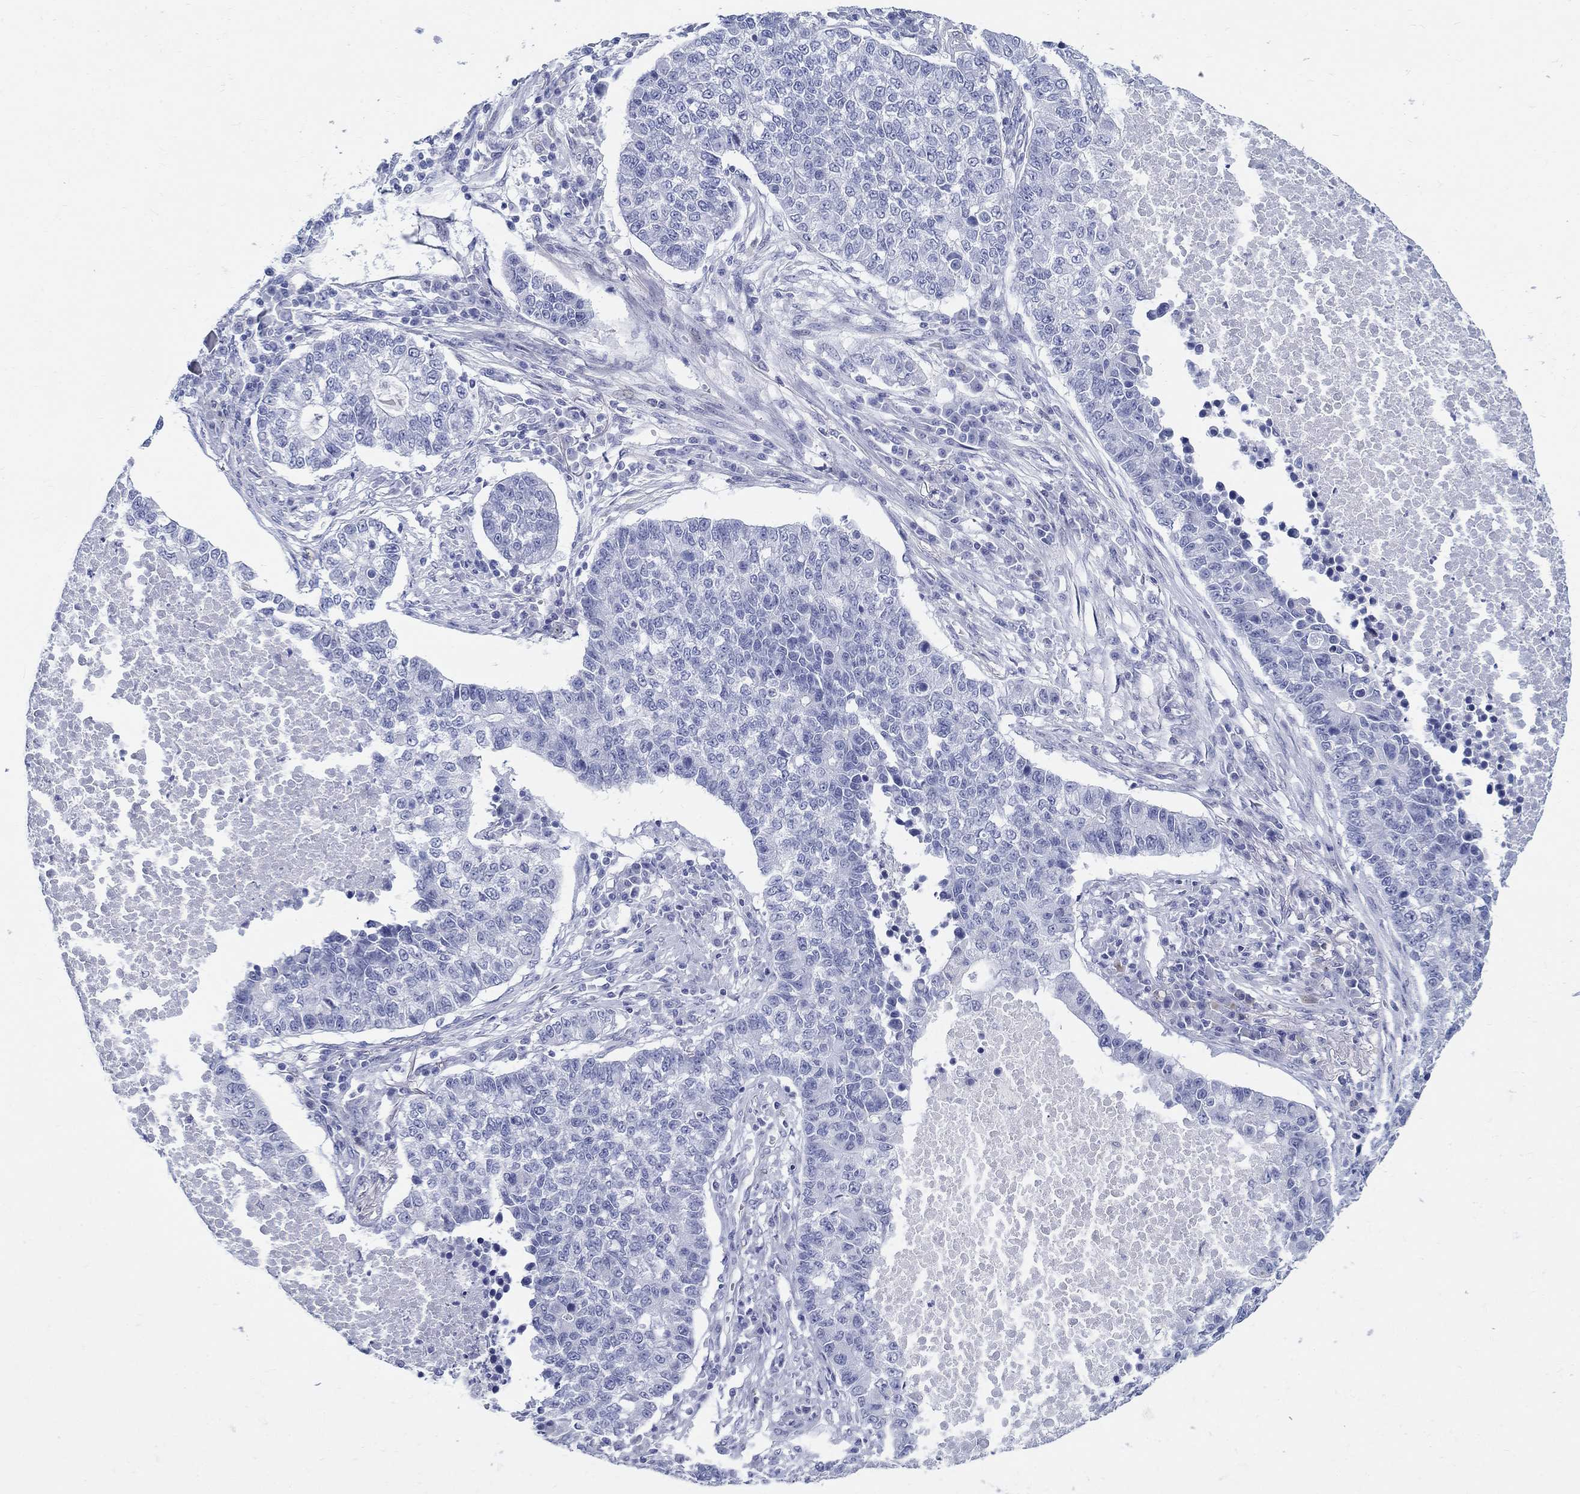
{"staining": {"intensity": "negative", "quantity": "none", "location": "none"}, "tissue": "lung cancer", "cell_type": "Tumor cells", "image_type": "cancer", "snomed": [{"axis": "morphology", "description": "Adenocarcinoma, NOS"}, {"axis": "topography", "description": "Lung"}], "caption": "IHC of lung cancer demonstrates no expression in tumor cells. (Brightfield microscopy of DAB immunohistochemistry (IHC) at high magnification).", "gene": "CRYGS", "patient": {"sex": "male", "age": 57}}